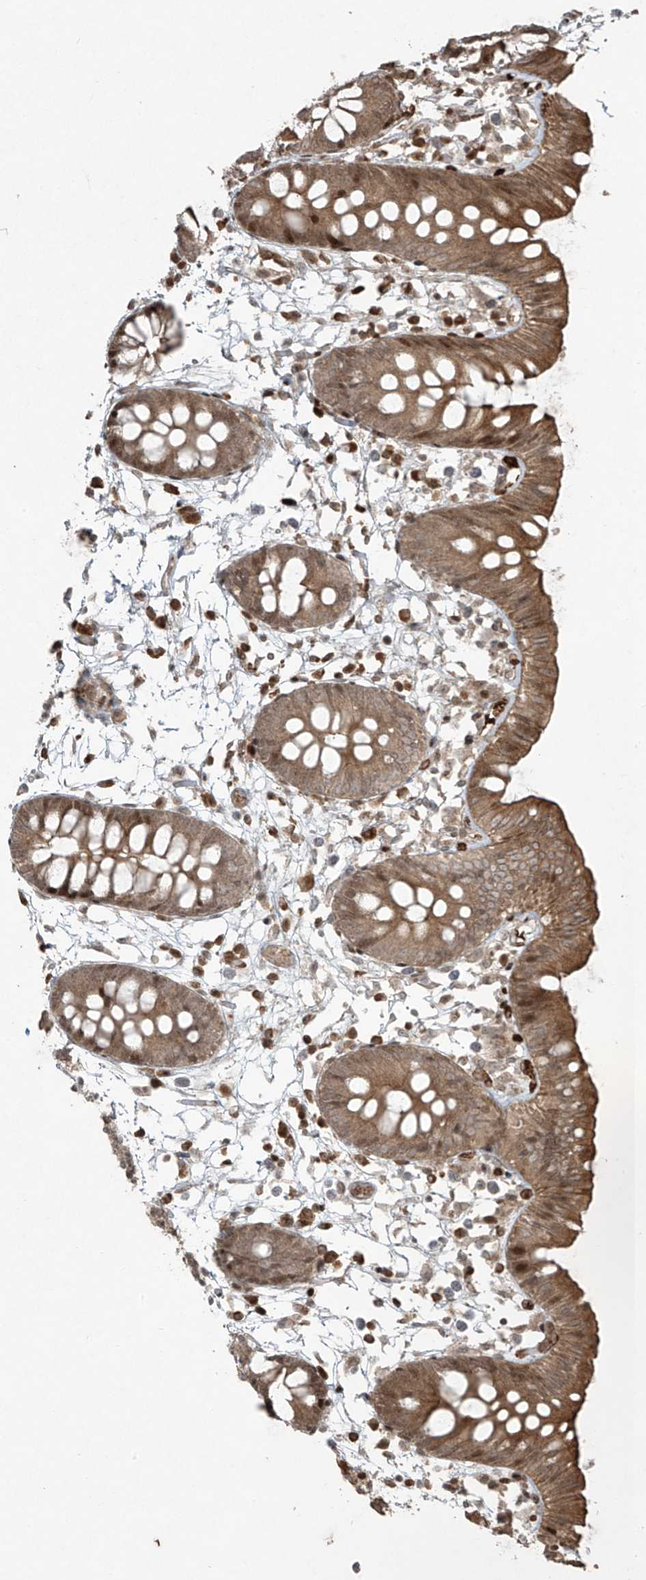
{"staining": {"intensity": "weak", "quantity": ">75%", "location": "cytoplasmic/membranous"}, "tissue": "colon", "cell_type": "Endothelial cells", "image_type": "normal", "snomed": [{"axis": "morphology", "description": "Normal tissue, NOS"}, {"axis": "topography", "description": "Colon"}], "caption": "A high-resolution histopathology image shows immunohistochemistry (IHC) staining of benign colon, which displays weak cytoplasmic/membranous positivity in about >75% of endothelial cells.", "gene": "TTC22", "patient": {"sex": "male", "age": 56}}